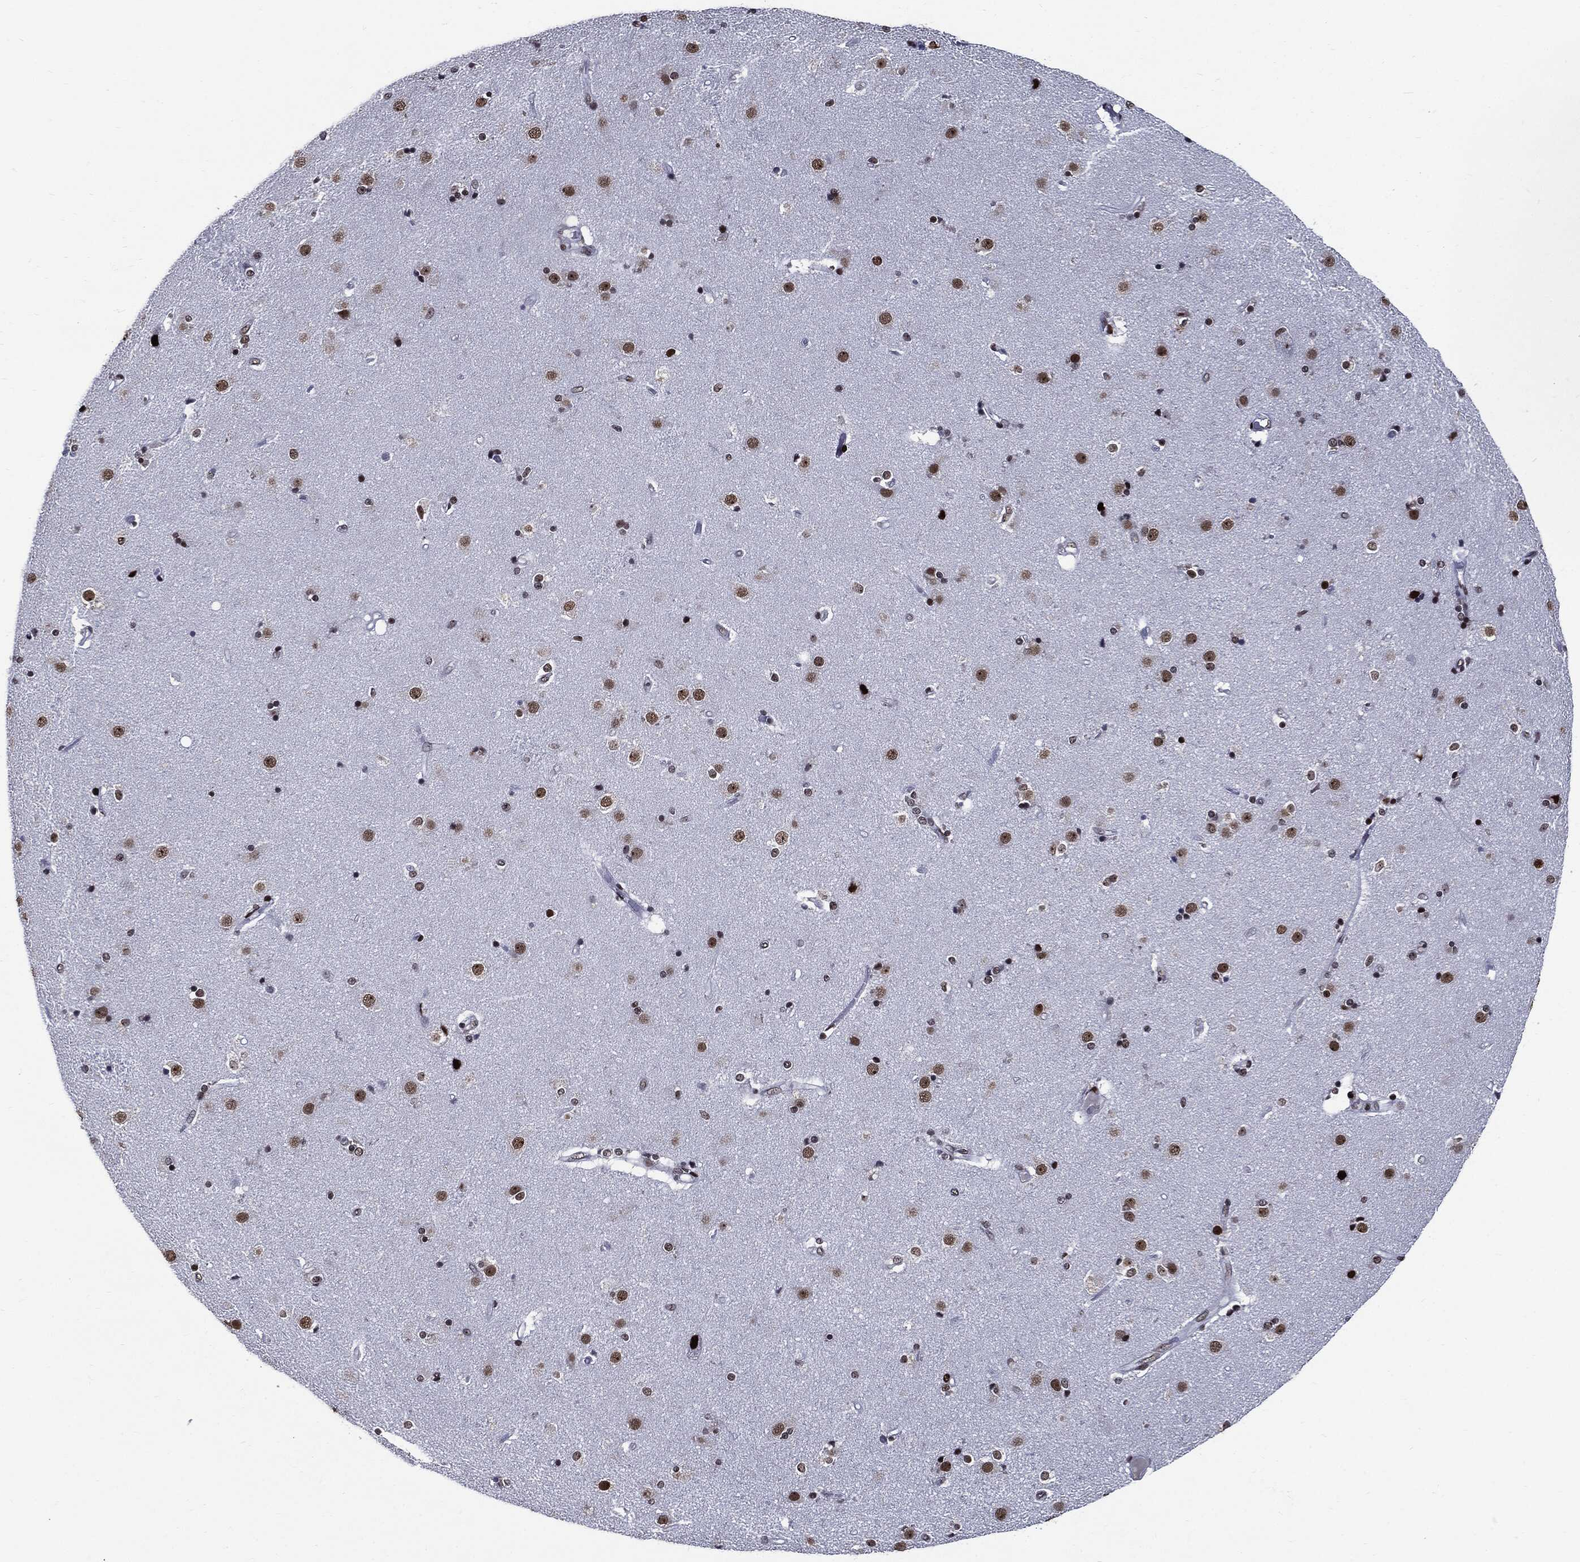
{"staining": {"intensity": "strong", "quantity": "<25%", "location": "nuclear"}, "tissue": "caudate", "cell_type": "Glial cells", "image_type": "normal", "snomed": [{"axis": "morphology", "description": "Normal tissue, NOS"}, {"axis": "topography", "description": "Lateral ventricle wall"}], "caption": "Immunohistochemical staining of normal caudate exhibits strong nuclear protein expression in about <25% of glial cells.", "gene": "ZFP91", "patient": {"sex": "female", "age": 71}}